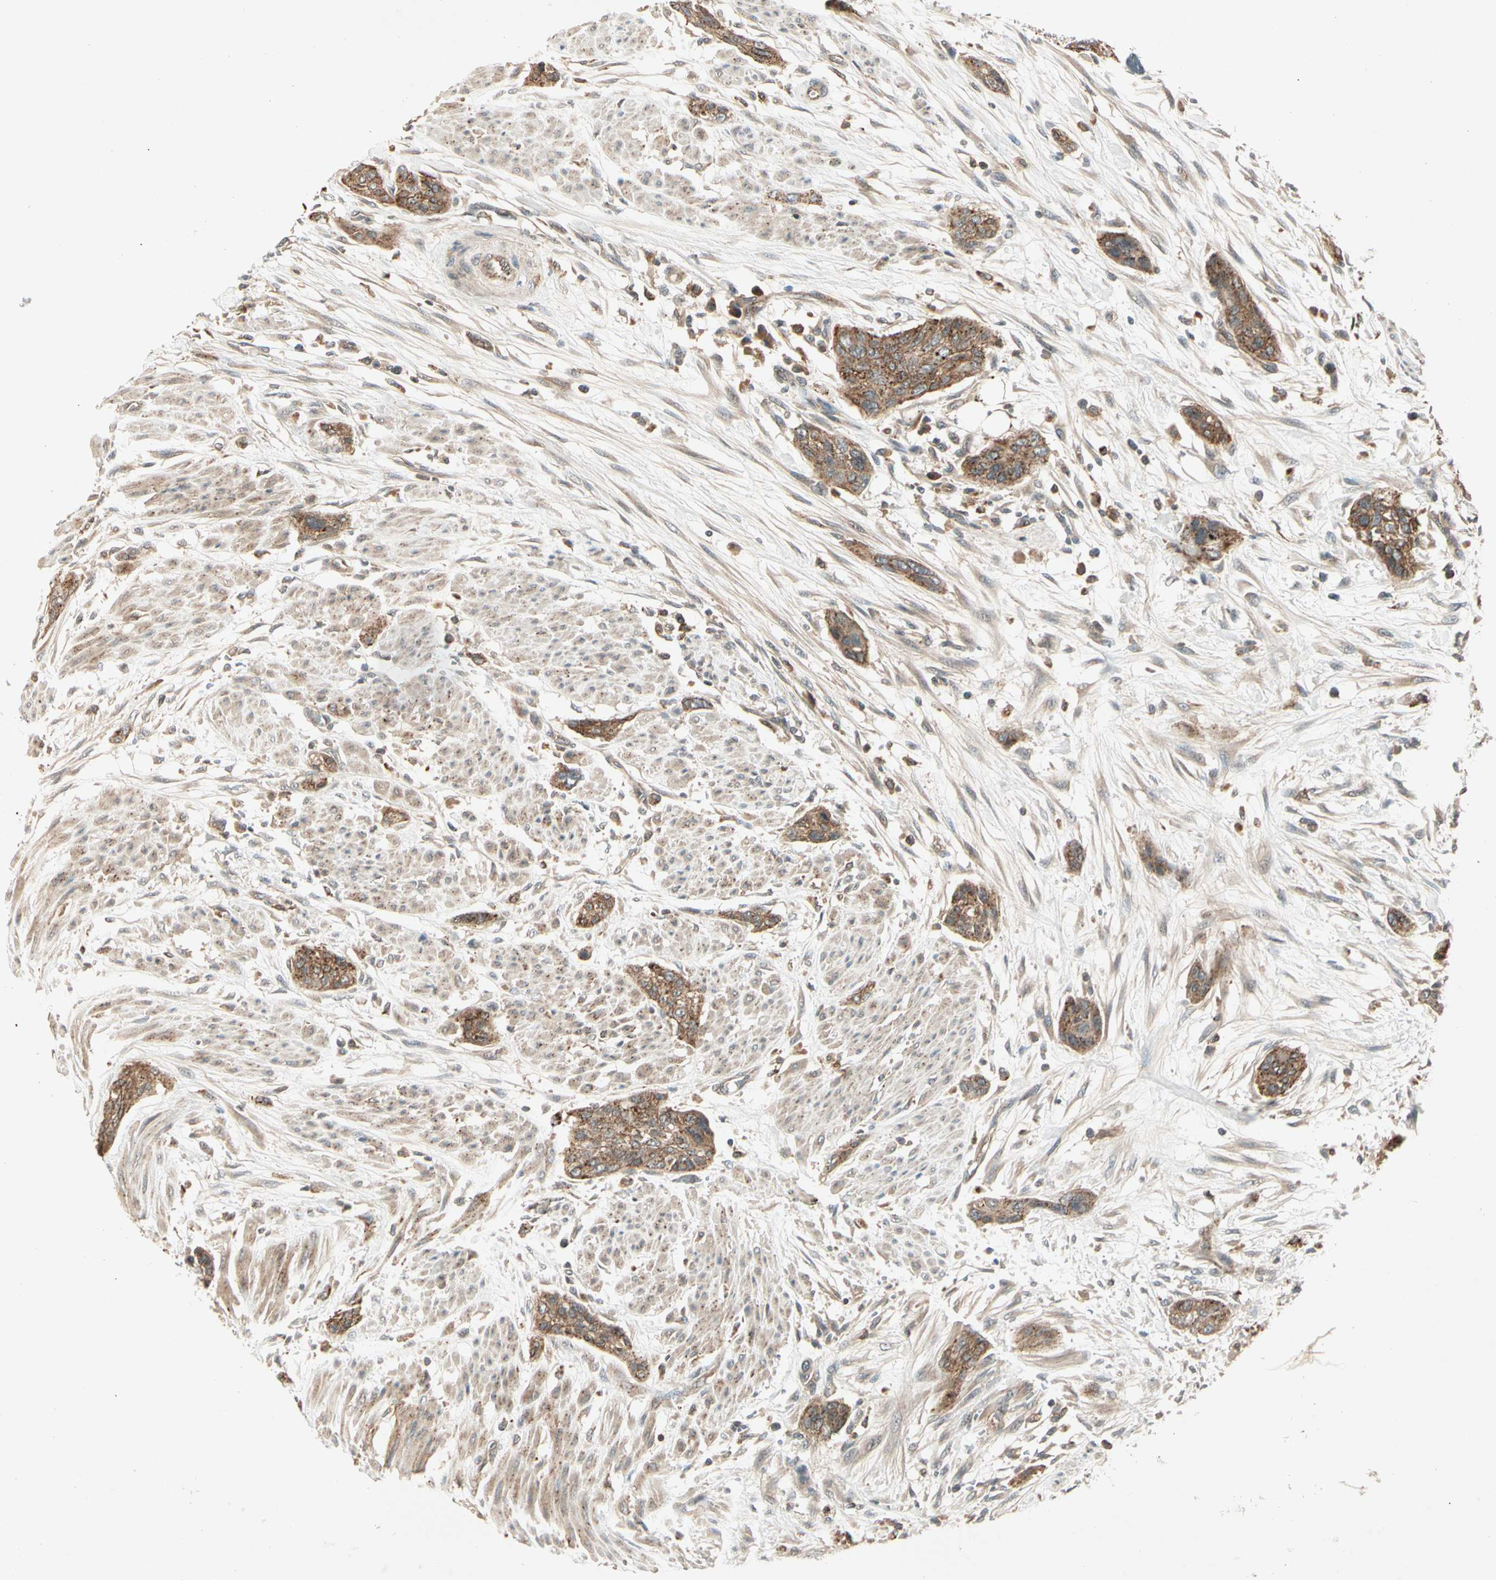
{"staining": {"intensity": "strong", "quantity": ">75%", "location": "cytoplasmic/membranous"}, "tissue": "urothelial cancer", "cell_type": "Tumor cells", "image_type": "cancer", "snomed": [{"axis": "morphology", "description": "Urothelial carcinoma, High grade"}, {"axis": "topography", "description": "Urinary bladder"}], "caption": "Tumor cells exhibit high levels of strong cytoplasmic/membranous staining in about >75% of cells in human urothelial carcinoma (high-grade).", "gene": "FLOT1", "patient": {"sex": "male", "age": 35}}